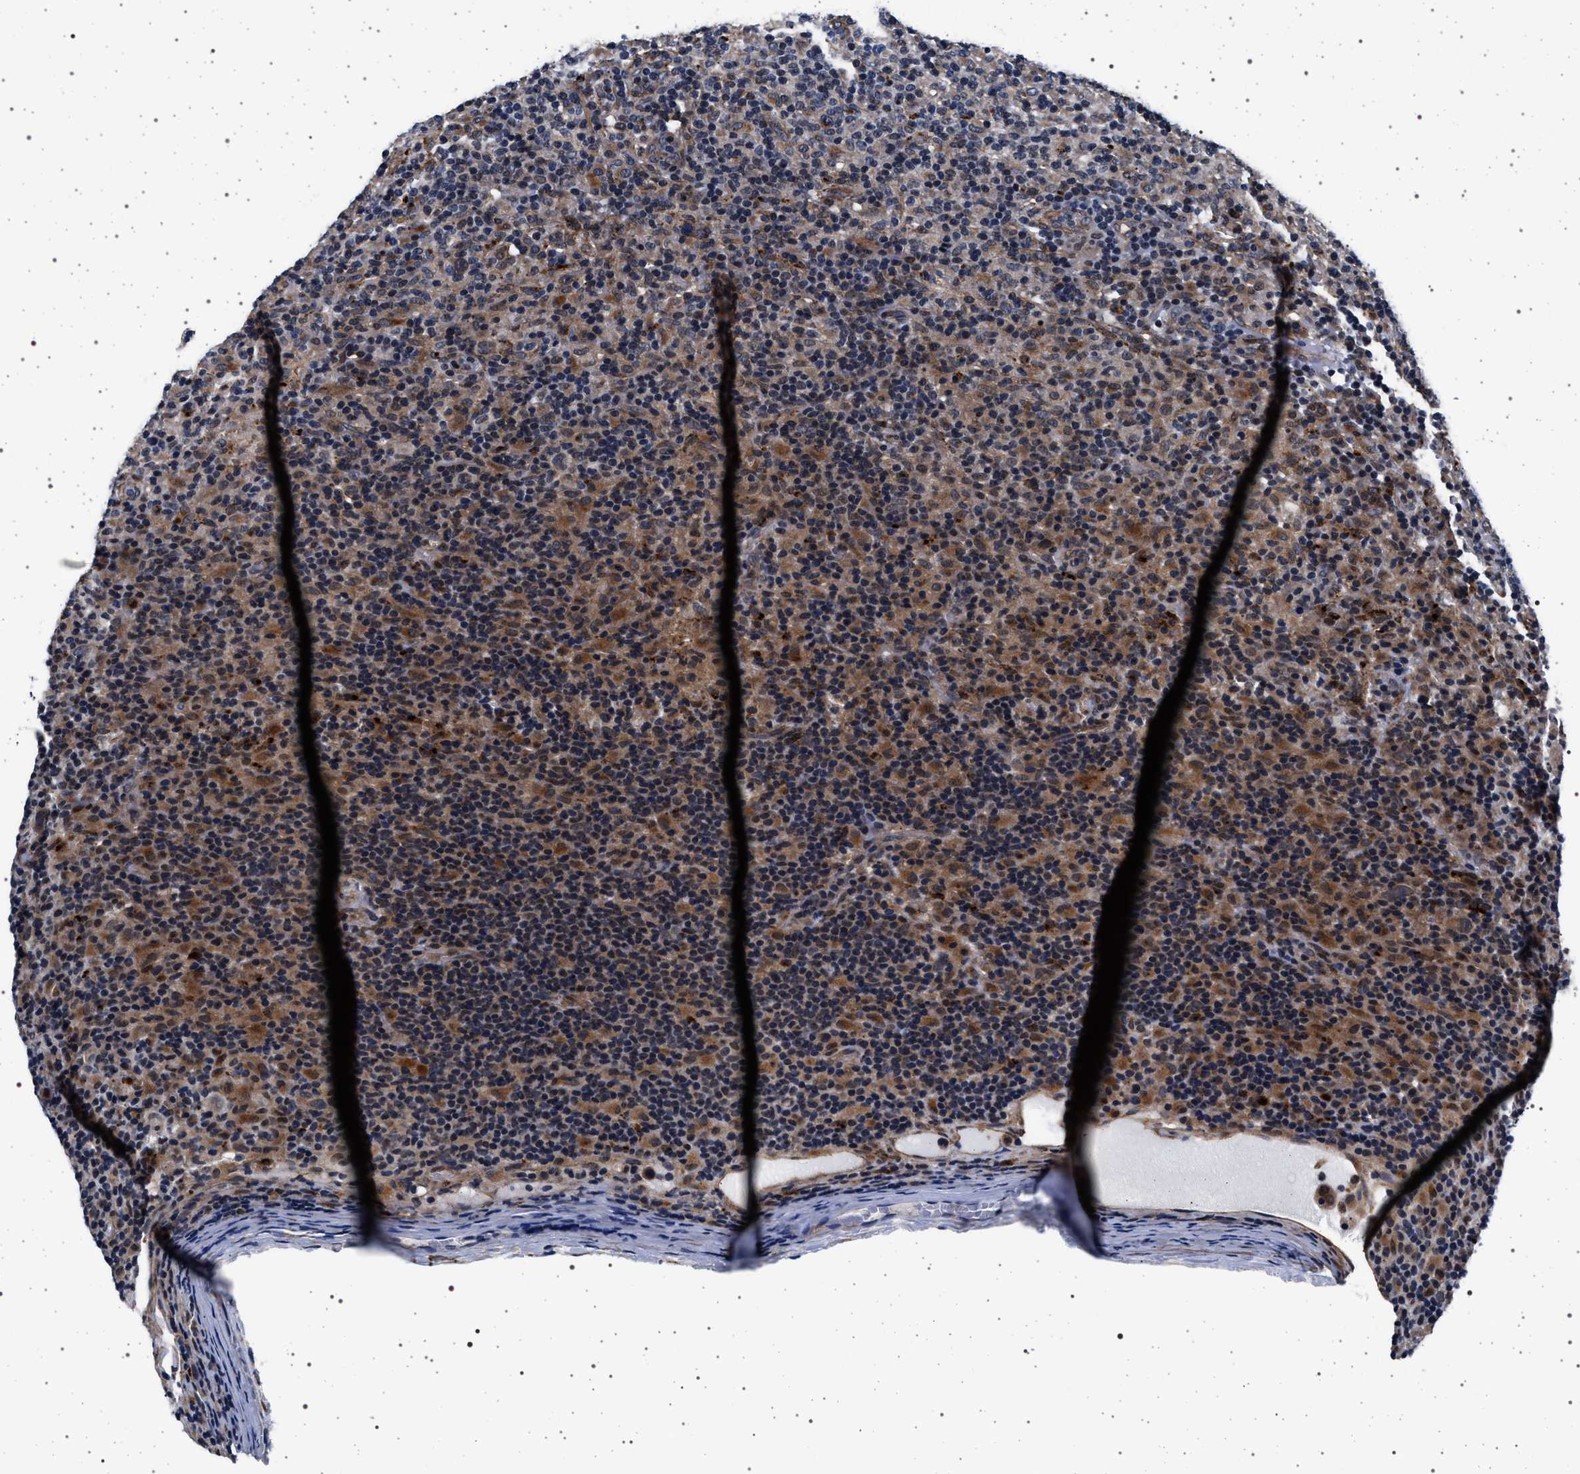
{"staining": {"intensity": "moderate", "quantity": "25%-75%", "location": "cytoplasmic/membranous"}, "tissue": "lymphoma", "cell_type": "Tumor cells", "image_type": "cancer", "snomed": [{"axis": "morphology", "description": "Hodgkin's disease, NOS"}, {"axis": "topography", "description": "Lymph node"}], "caption": "Protein expression analysis of Hodgkin's disease shows moderate cytoplasmic/membranous staining in approximately 25%-75% of tumor cells. (Stains: DAB in brown, nuclei in blue, Microscopy: brightfield microscopy at high magnification).", "gene": "KCNK6", "patient": {"sex": "male", "age": 70}}